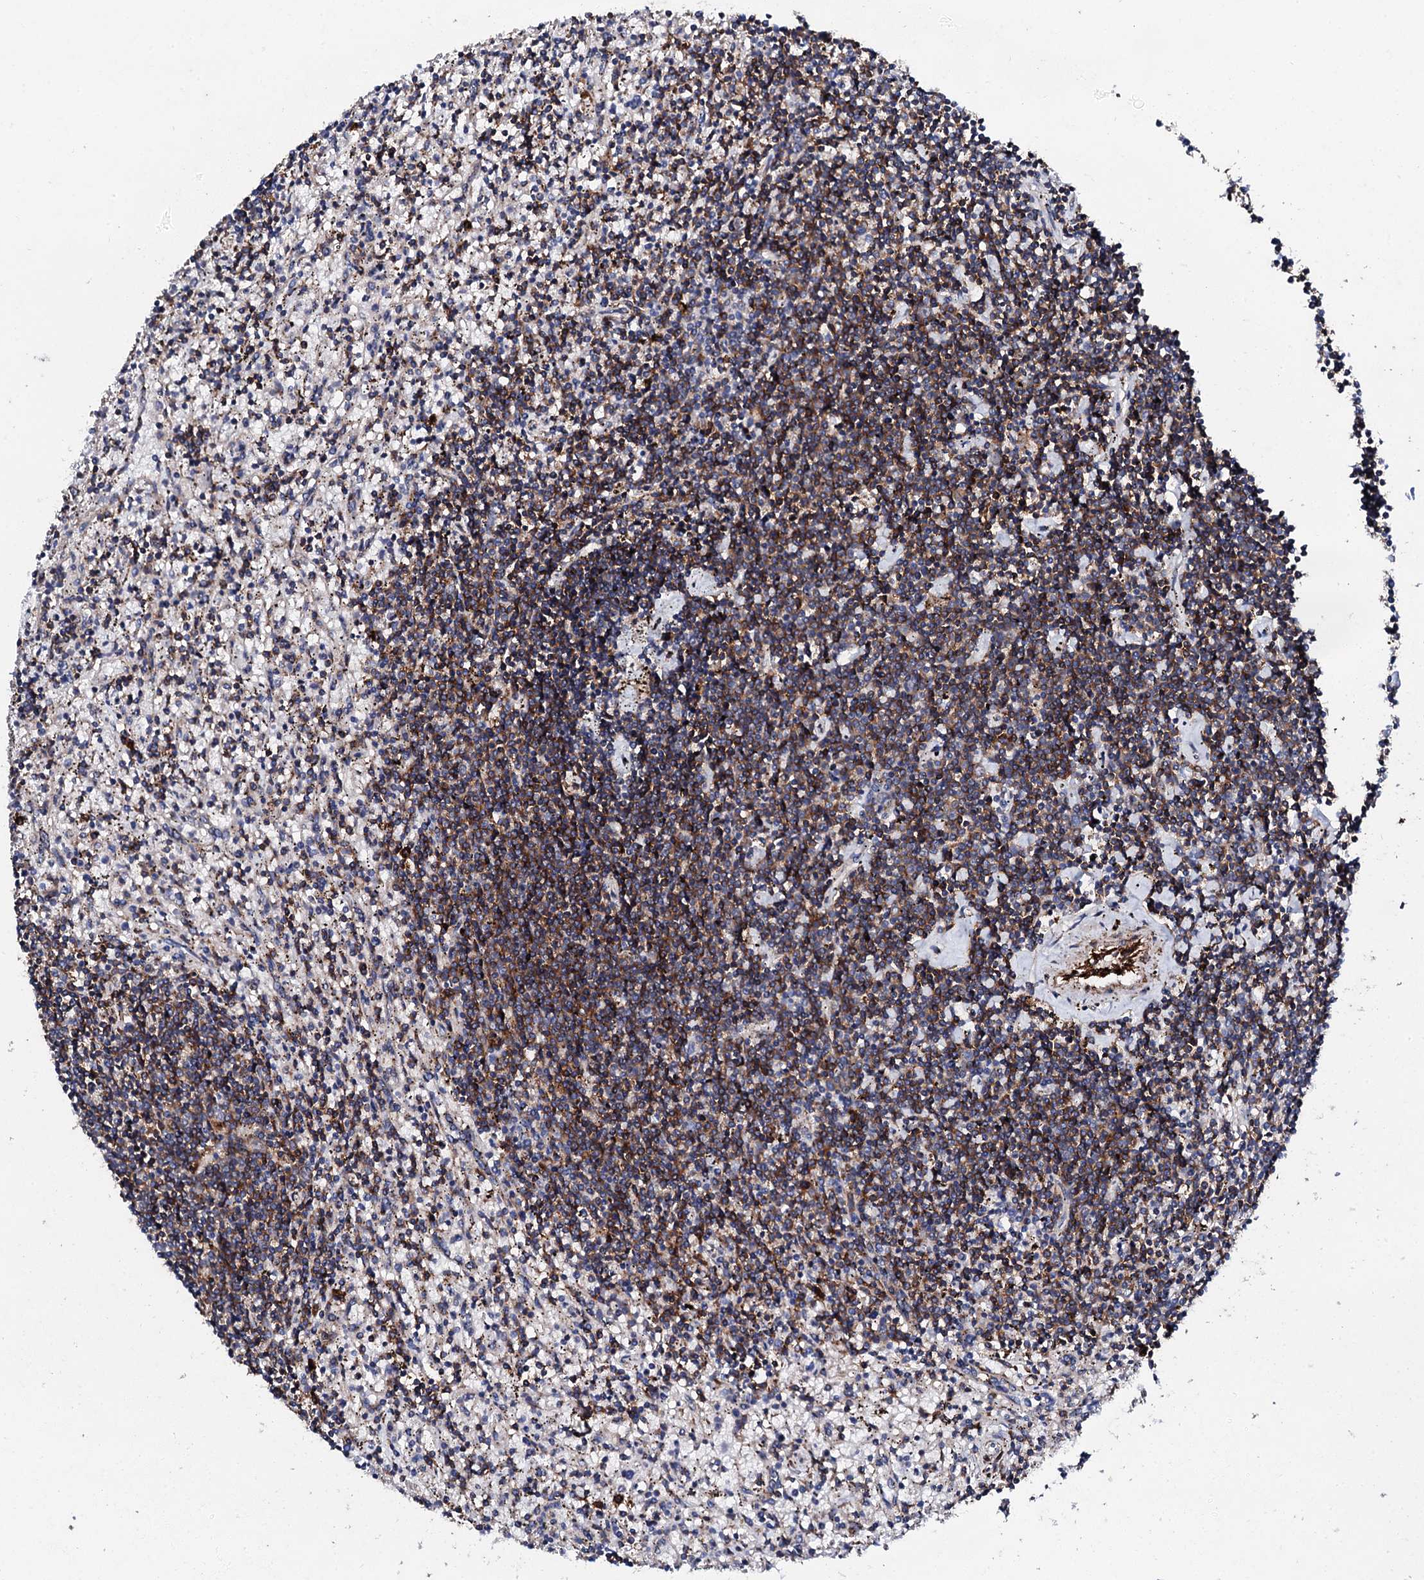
{"staining": {"intensity": "strong", "quantity": "25%-75%", "location": "cytoplasmic/membranous"}, "tissue": "lymphoma", "cell_type": "Tumor cells", "image_type": "cancer", "snomed": [{"axis": "morphology", "description": "Malignant lymphoma, non-Hodgkin's type, Low grade"}, {"axis": "topography", "description": "Spleen"}], "caption": "Strong cytoplasmic/membranous expression for a protein is identified in approximately 25%-75% of tumor cells of lymphoma using immunohistochemistry (IHC).", "gene": "DBX1", "patient": {"sex": "male", "age": 76}}